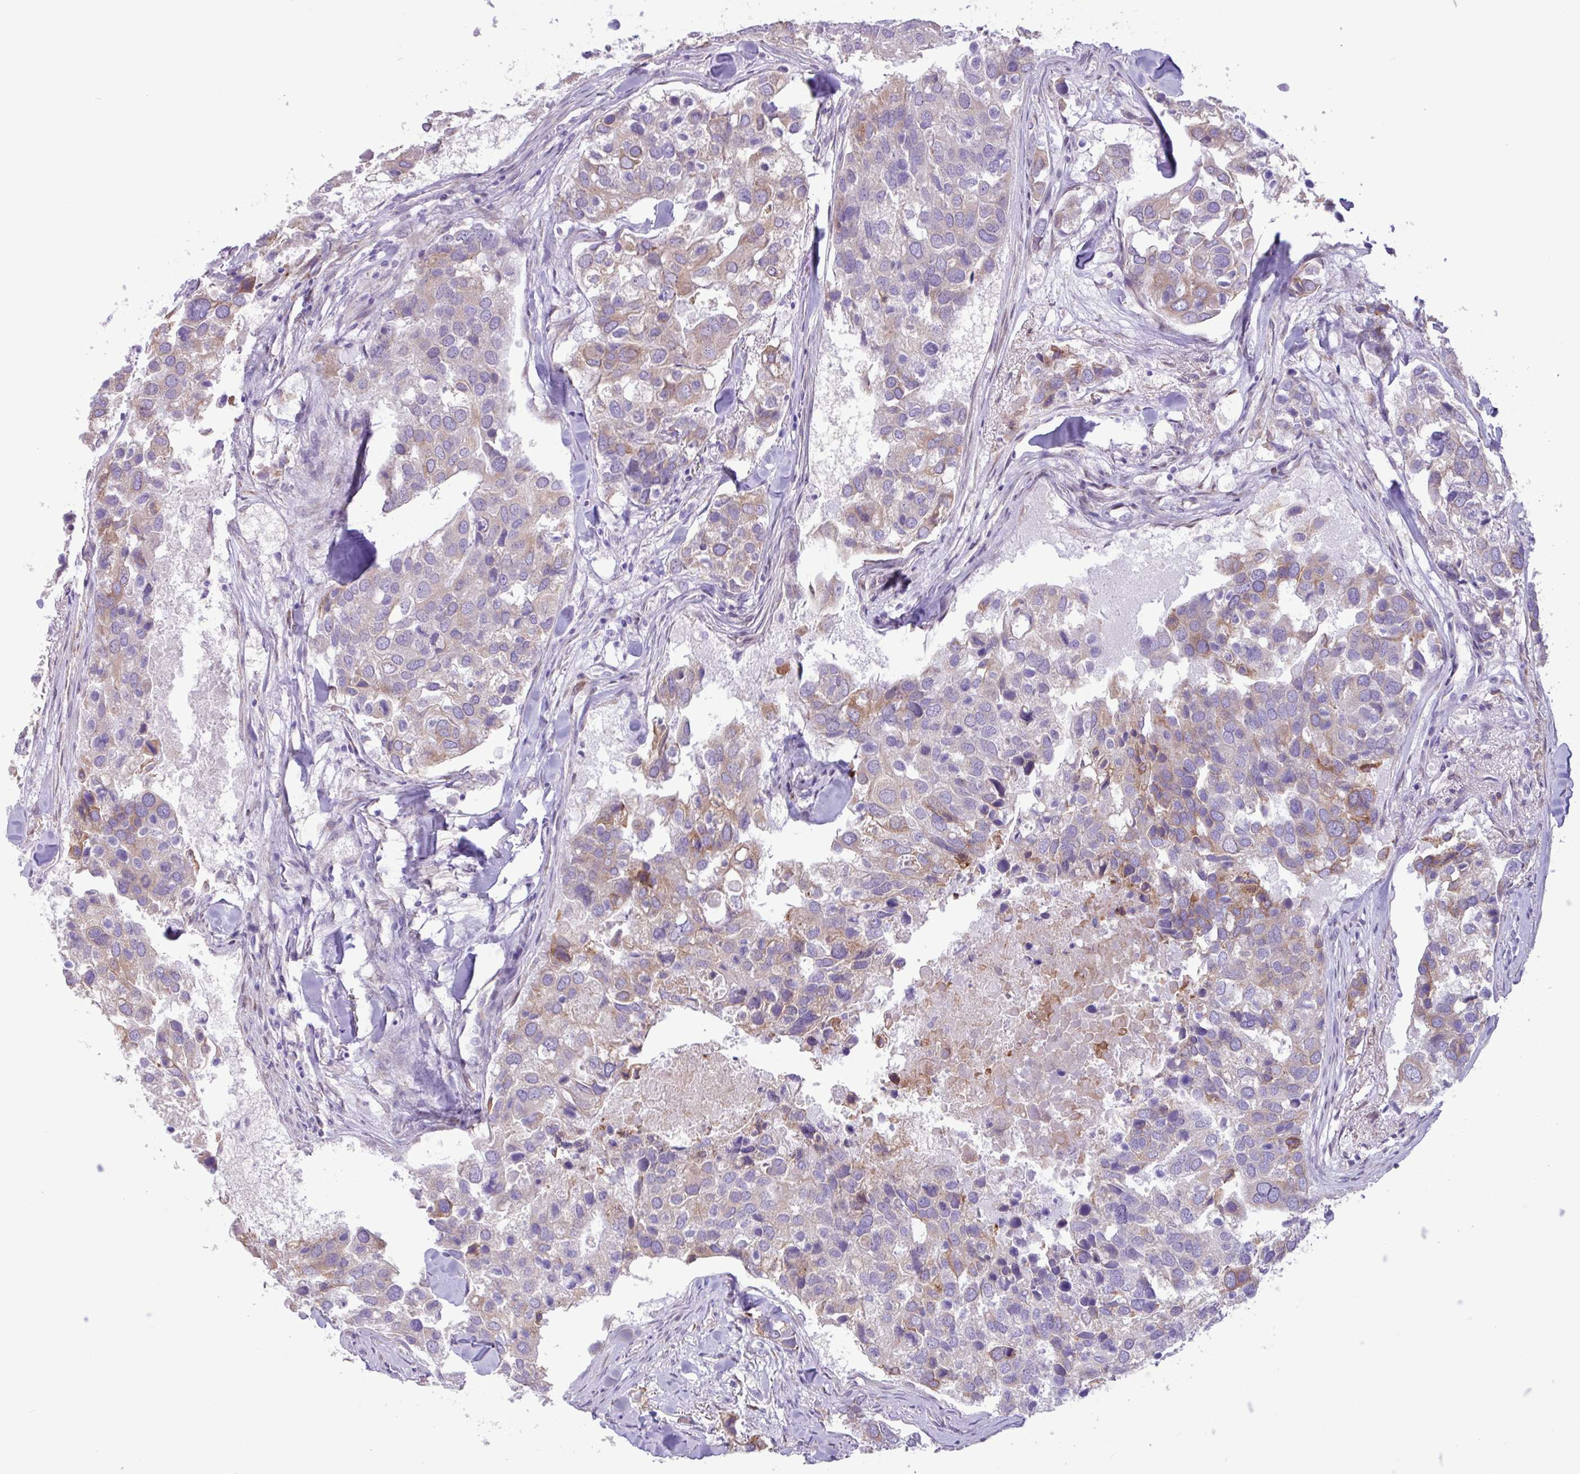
{"staining": {"intensity": "weak", "quantity": "25%-75%", "location": "cytoplasmic/membranous"}, "tissue": "breast cancer", "cell_type": "Tumor cells", "image_type": "cancer", "snomed": [{"axis": "morphology", "description": "Duct carcinoma"}, {"axis": "topography", "description": "Breast"}], "caption": "Breast cancer stained with a brown dye reveals weak cytoplasmic/membranous positive staining in about 25%-75% of tumor cells.", "gene": "SLC38A1", "patient": {"sex": "female", "age": 83}}